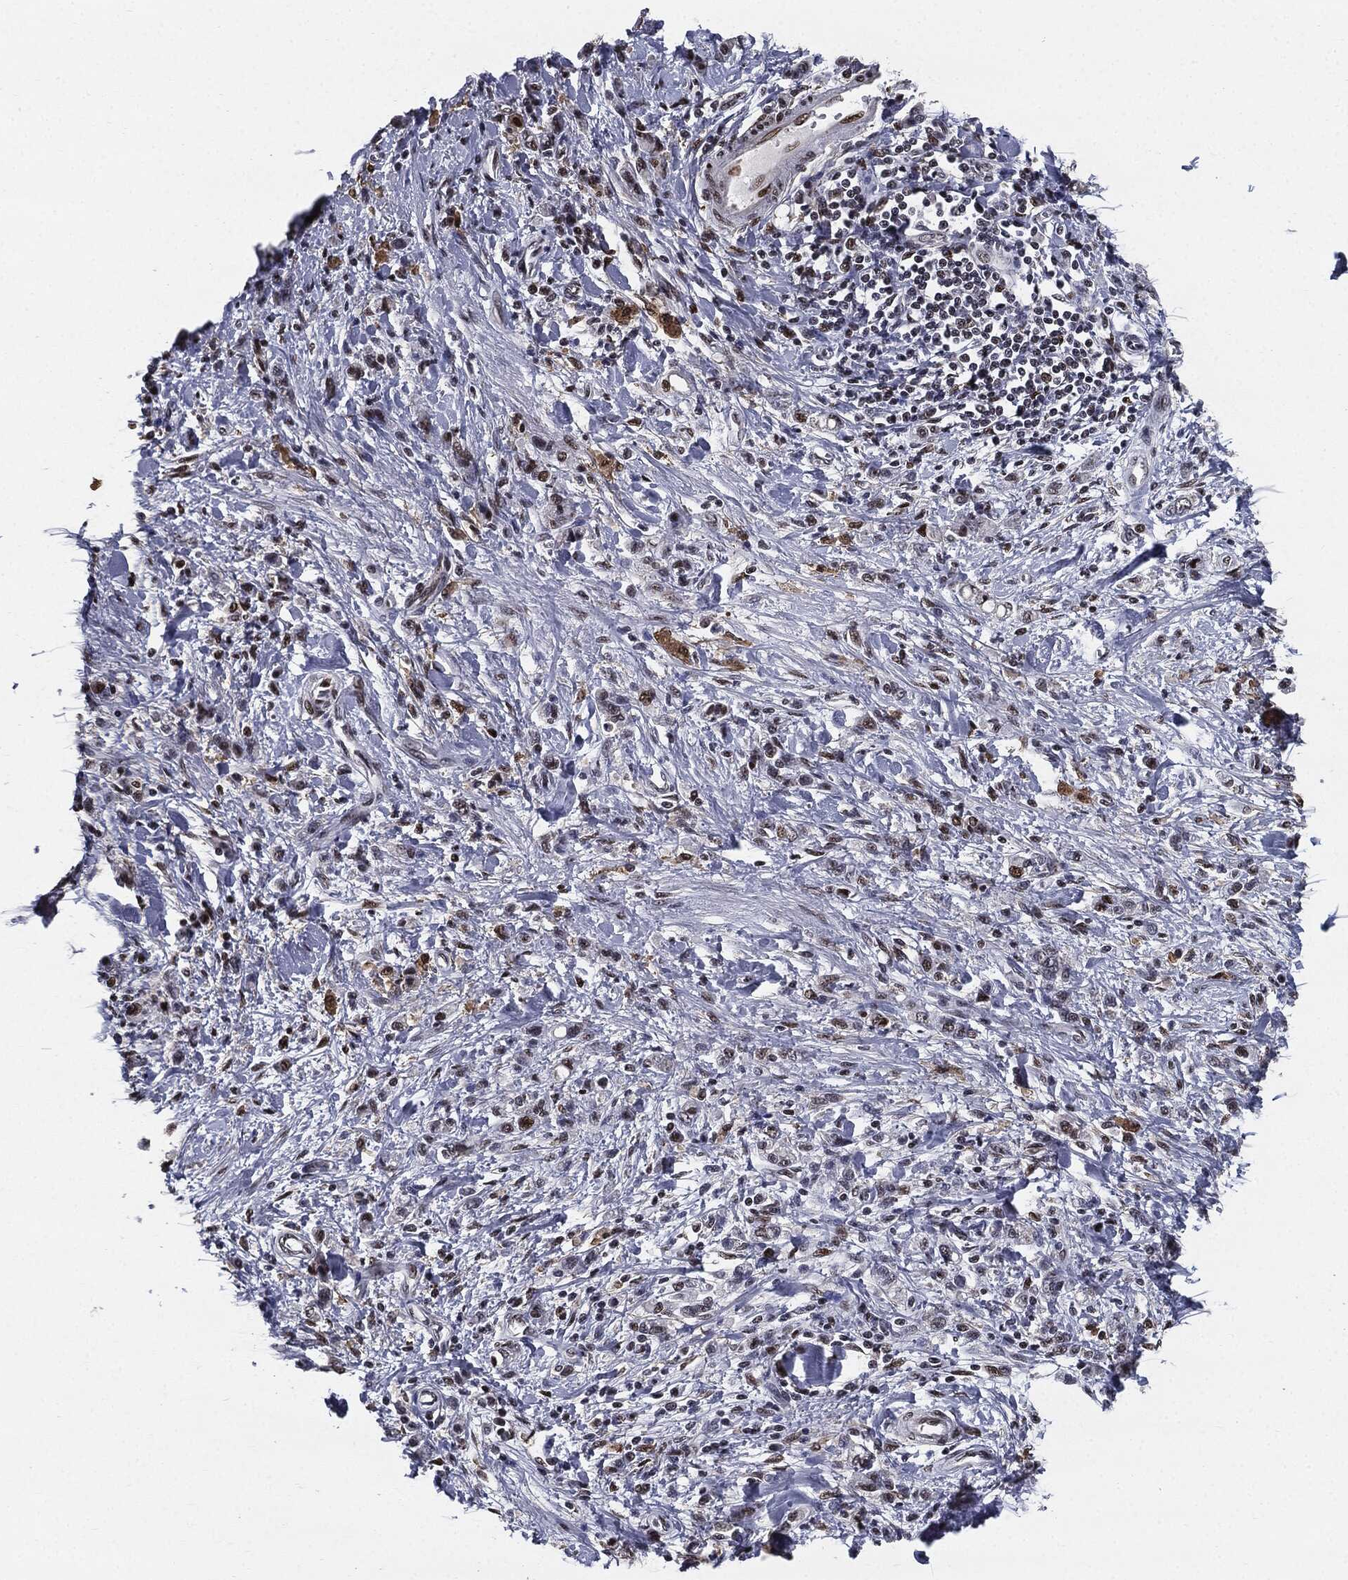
{"staining": {"intensity": "strong", "quantity": "25%-75%", "location": "cytoplasmic/membranous"}, "tissue": "stomach cancer", "cell_type": "Tumor cells", "image_type": "cancer", "snomed": [{"axis": "morphology", "description": "Adenocarcinoma, NOS"}, {"axis": "topography", "description": "Stomach"}], "caption": "This is an image of immunohistochemistry (IHC) staining of stomach cancer, which shows strong positivity in the cytoplasmic/membranous of tumor cells.", "gene": "JUN", "patient": {"sex": "male", "age": 77}}